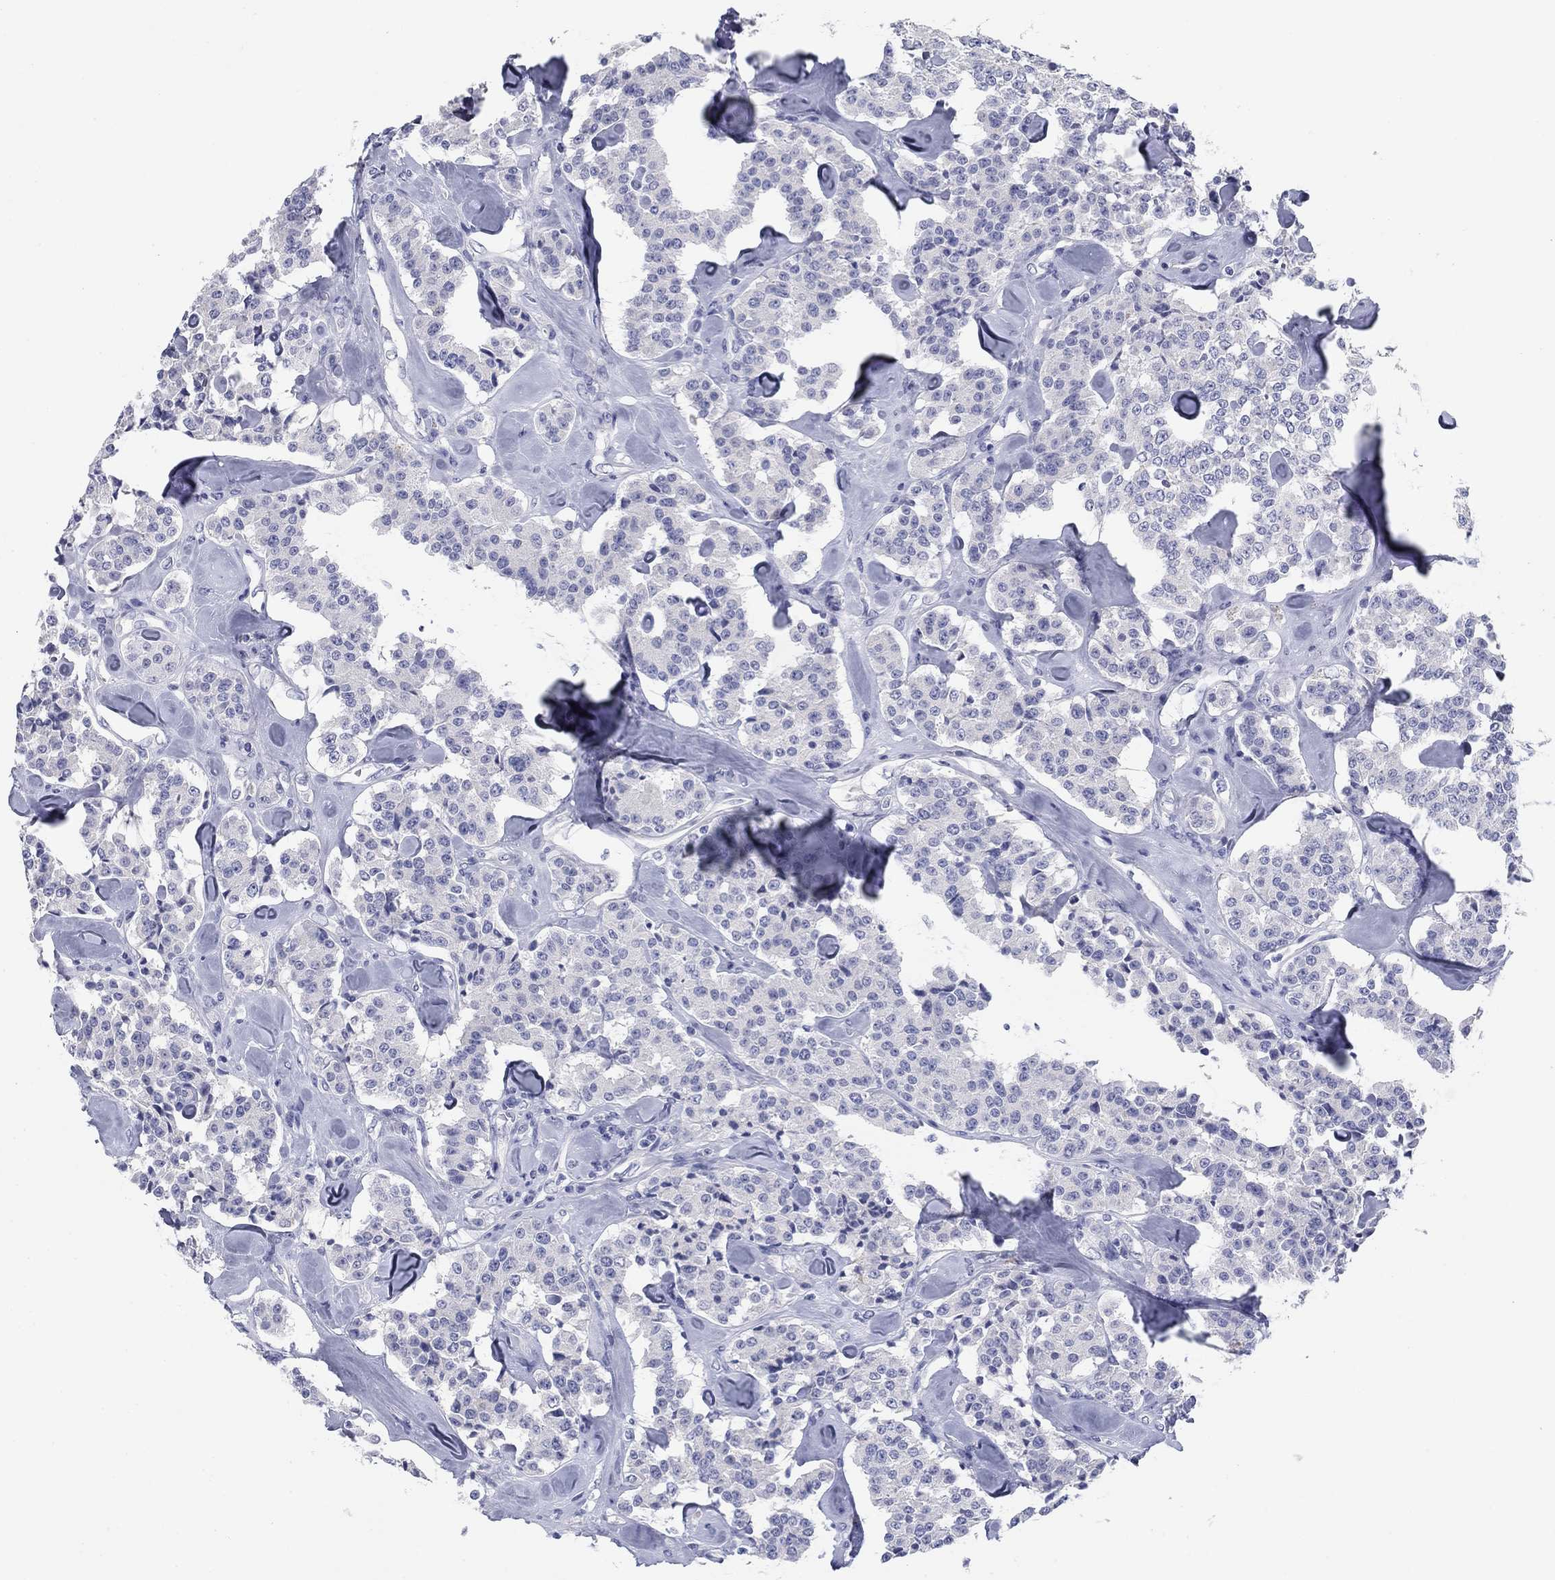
{"staining": {"intensity": "negative", "quantity": "none", "location": "none"}, "tissue": "carcinoid", "cell_type": "Tumor cells", "image_type": "cancer", "snomed": [{"axis": "morphology", "description": "Carcinoid, malignant, NOS"}, {"axis": "topography", "description": "Pancreas"}], "caption": "An IHC photomicrograph of carcinoid is shown. There is no staining in tumor cells of carcinoid. (DAB immunohistochemistry (IHC) visualized using brightfield microscopy, high magnification).", "gene": "KCNH1", "patient": {"sex": "male", "age": 41}}